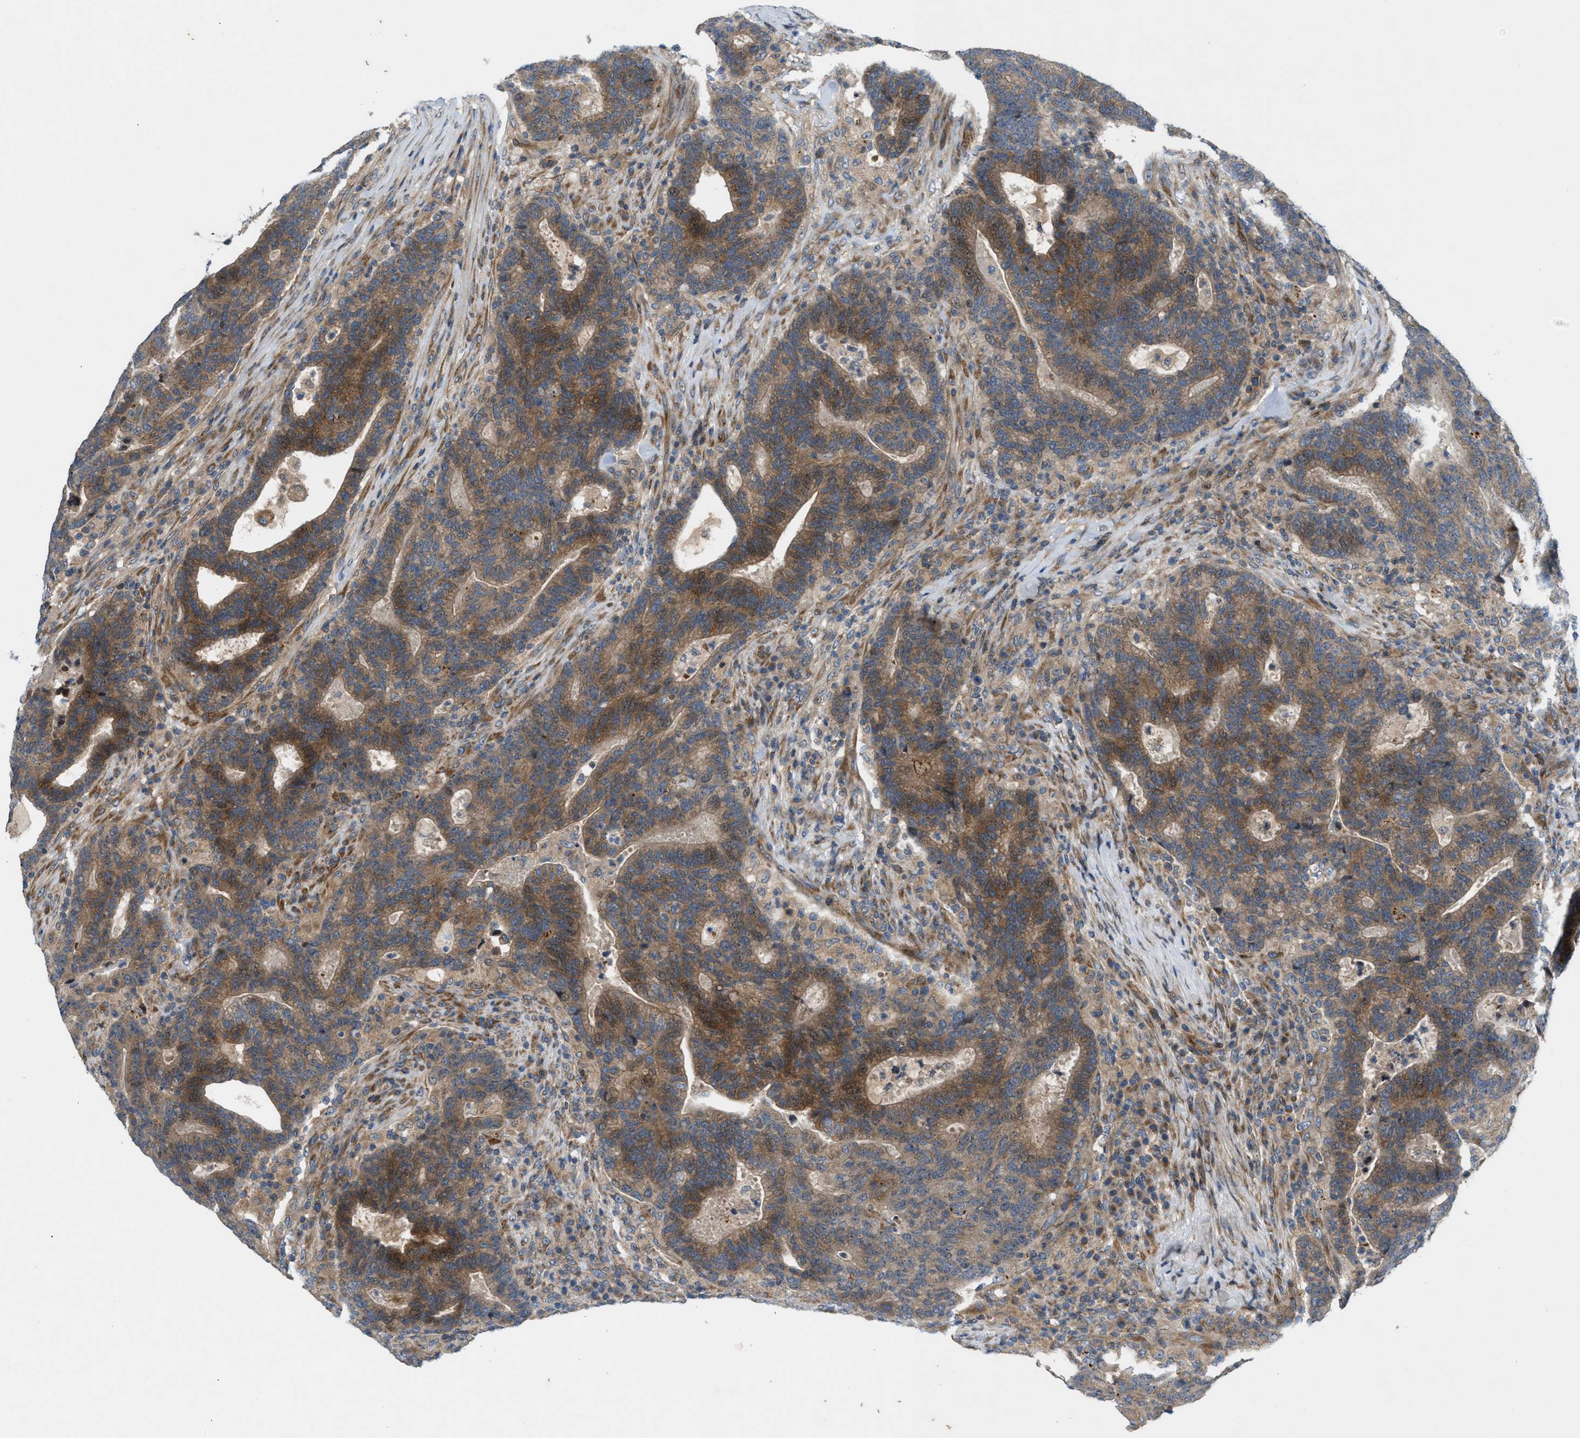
{"staining": {"intensity": "moderate", "quantity": ">75%", "location": "cytoplasmic/membranous"}, "tissue": "colorectal cancer", "cell_type": "Tumor cells", "image_type": "cancer", "snomed": [{"axis": "morphology", "description": "Adenocarcinoma, NOS"}, {"axis": "topography", "description": "Colon"}], "caption": "Immunohistochemical staining of human colorectal cancer (adenocarcinoma) shows medium levels of moderate cytoplasmic/membranous protein positivity in approximately >75% of tumor cells.", "gene": "CYB5D1", "patient": {"sex": "female", "age": 75}}